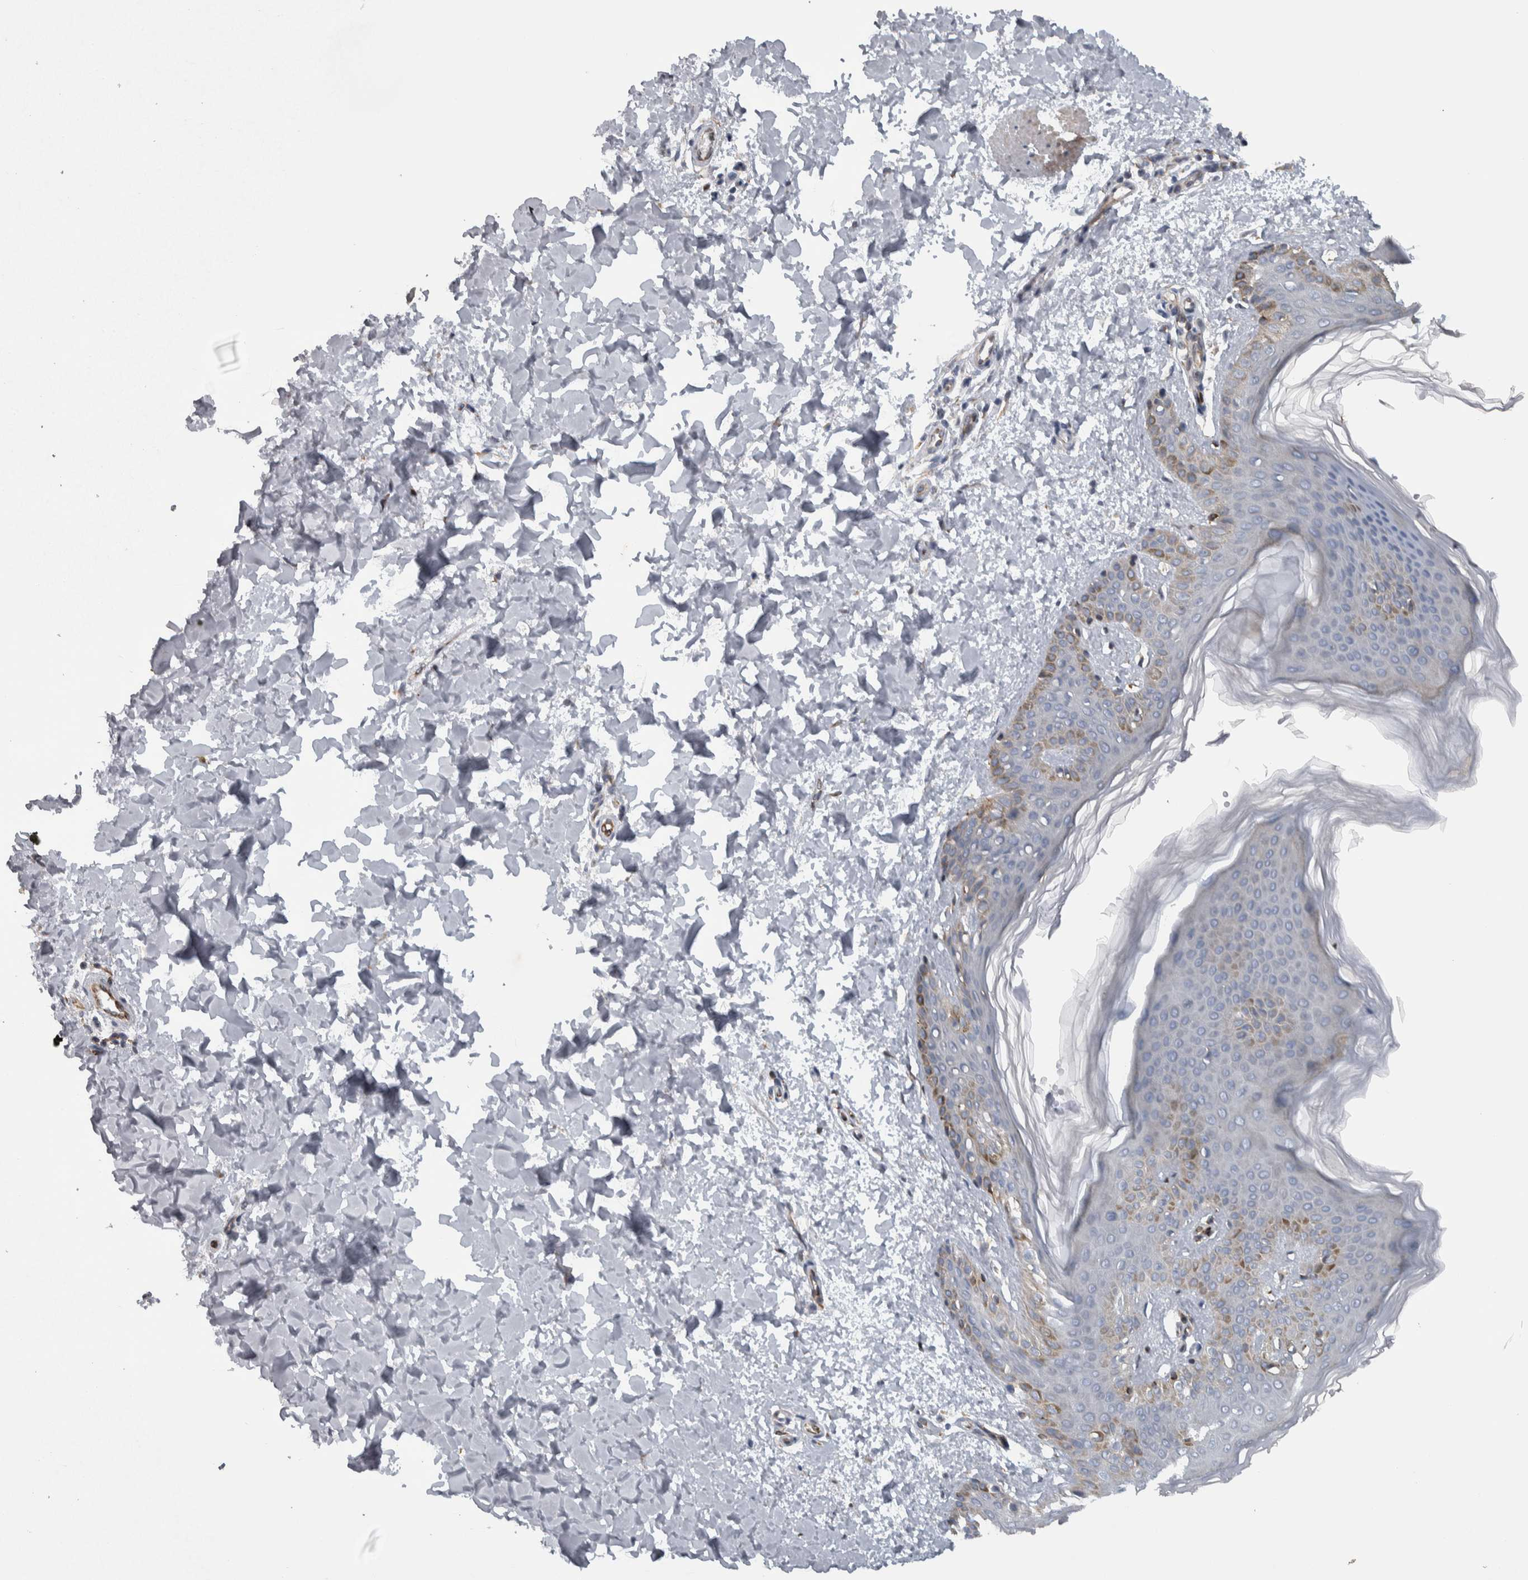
{"staining": {"intensity": "negative", "quantity": "none", "location": "none"}, "tissue": "skin", "cell_type": "Fibroblasts", "image_type": "normal", "snomed": [{"axis": "morphology", "description": "Normal tissue, NOS"}, {"axis": "morphology", "description": "Neoplasm, benign, NOS"}, {"axis": "topography", "description": "Skin"}, {"axis": "topography", "description": "Soft tissue"}], "caption": "The image displays no staining of fibroblasts in unremarkable skin. (Immunohistochemistry, brightfield microscopy, high magnification).", "gene": "NT5C2", "patient": {"sex": "male", "age": 26}}